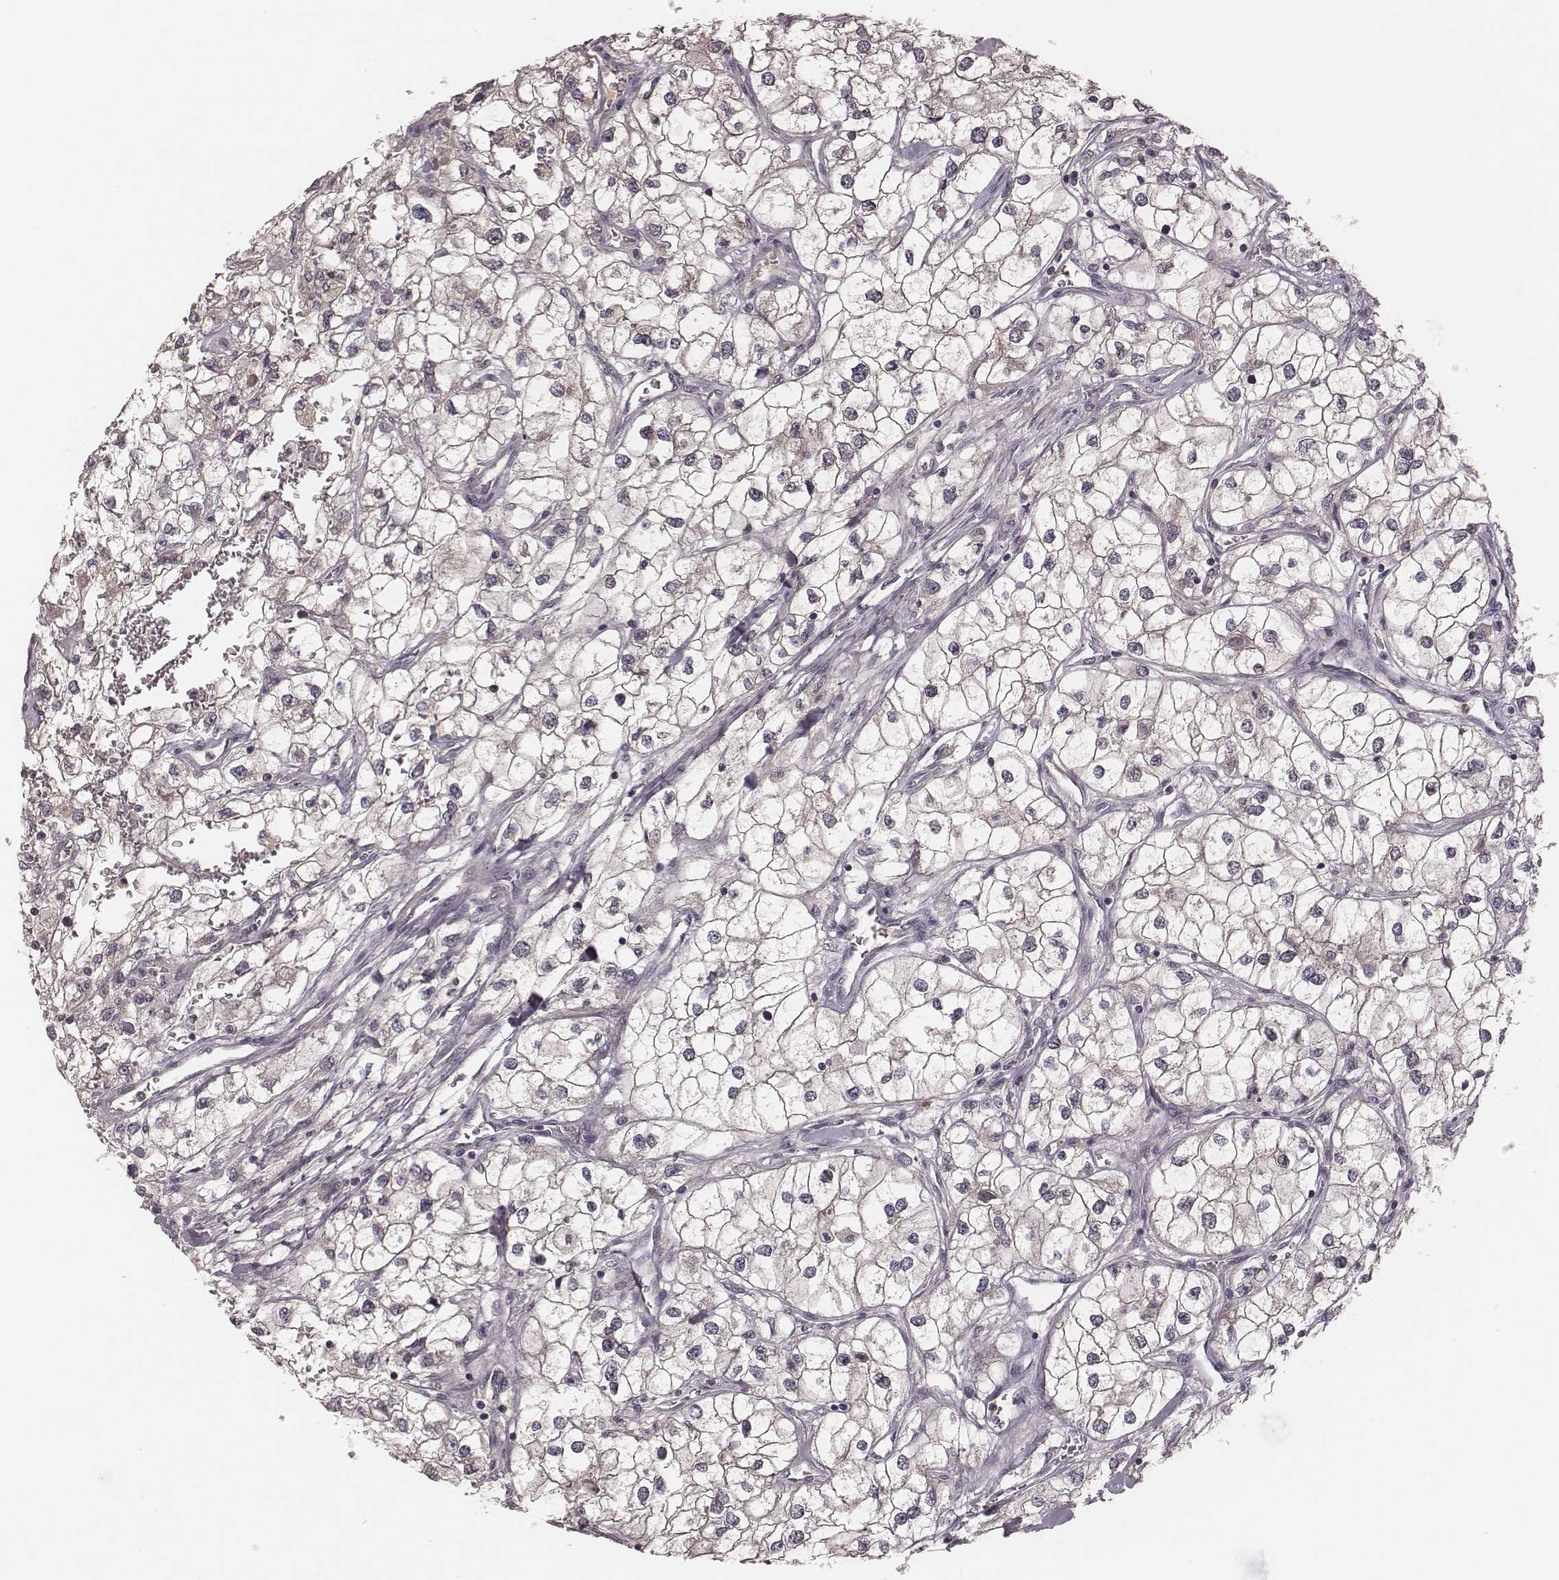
{"staining": {"intensity": "weak", "quantity": "25%-75%", "location": "cytoplasmic/membranous"}, "tissue": "renal cancer", "cell_type": "Tumor cells", "image_type": "cancer", "snomed": [{"axis": "morphology", "description": "Adenocarcinoma, NOS"}, {"axis": "topography", "description": "Kidney"}], "caption": "DAB immunohistochemical staining of renal adenocarcinoma reveals weak cytoplasmic/membranous protein expression in about 25%-75% of tumor cells.", "gene": "P2RX5", "patient": {"sex": "male", "age": 59}}